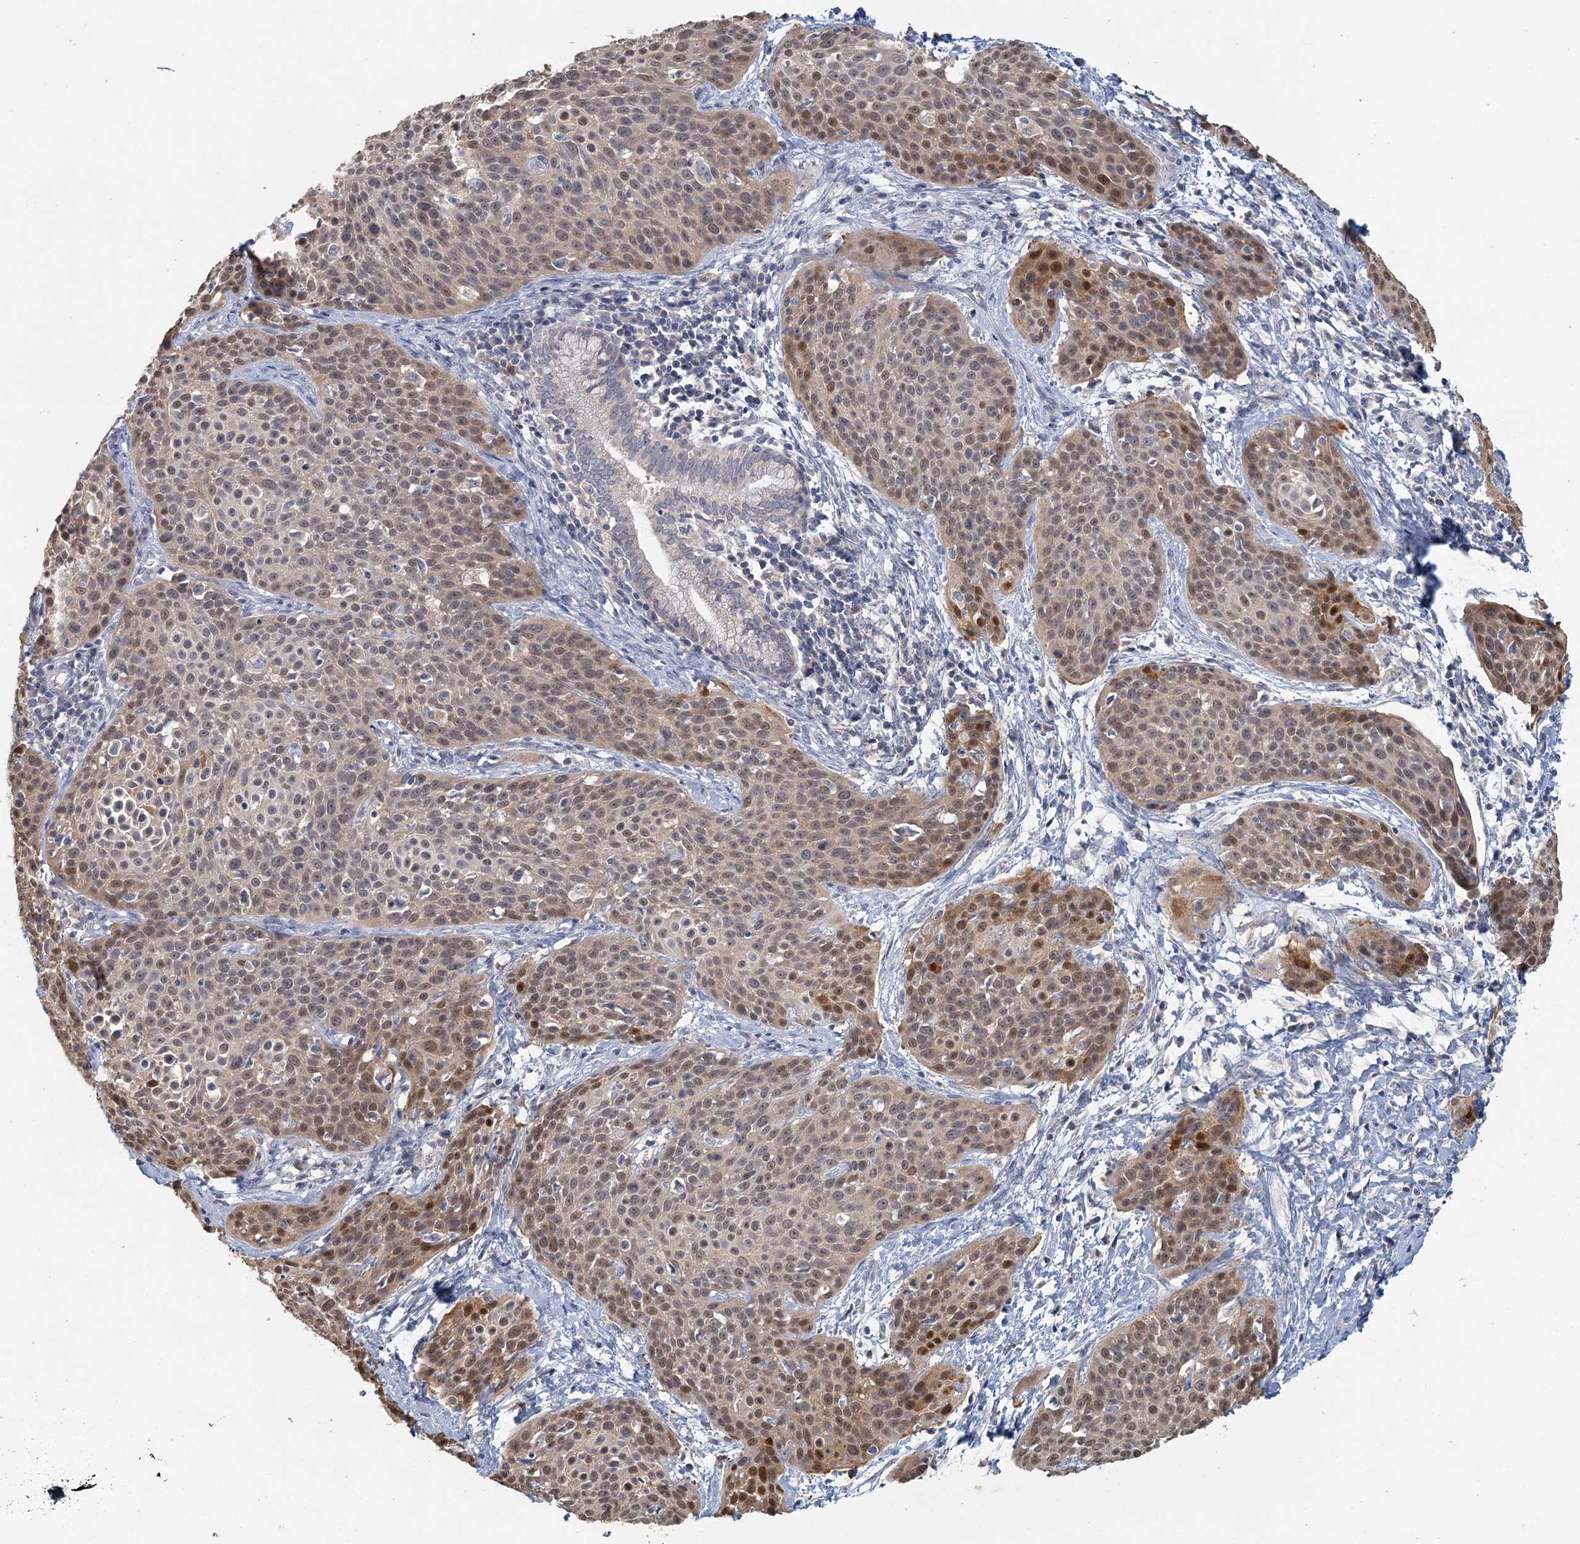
{"staining": {"intensity": "moderate", "quantity": ">75%", "location": "cytoplasmic/membranous,nuclear"}, "tissue": "cervical cancer", "cell_type": "Tumor cells", "image_type": "cancer", "snomed": [{"axis": "morphology", "description": "Squamous cell carcinoma, NOS"}, {"axis": "topography", "description": "Cervix"}], "caption": "Immunohistochemical staining of human cervical cancer reveals moderate cytoplasmic/membranous and nuclear protein positivity in approximately >75% of tumor cells. (IHC, brightfield microscopy, high magnification).", "gene": "MYO7B", "patient": {"sex": "female", "age": 38}}